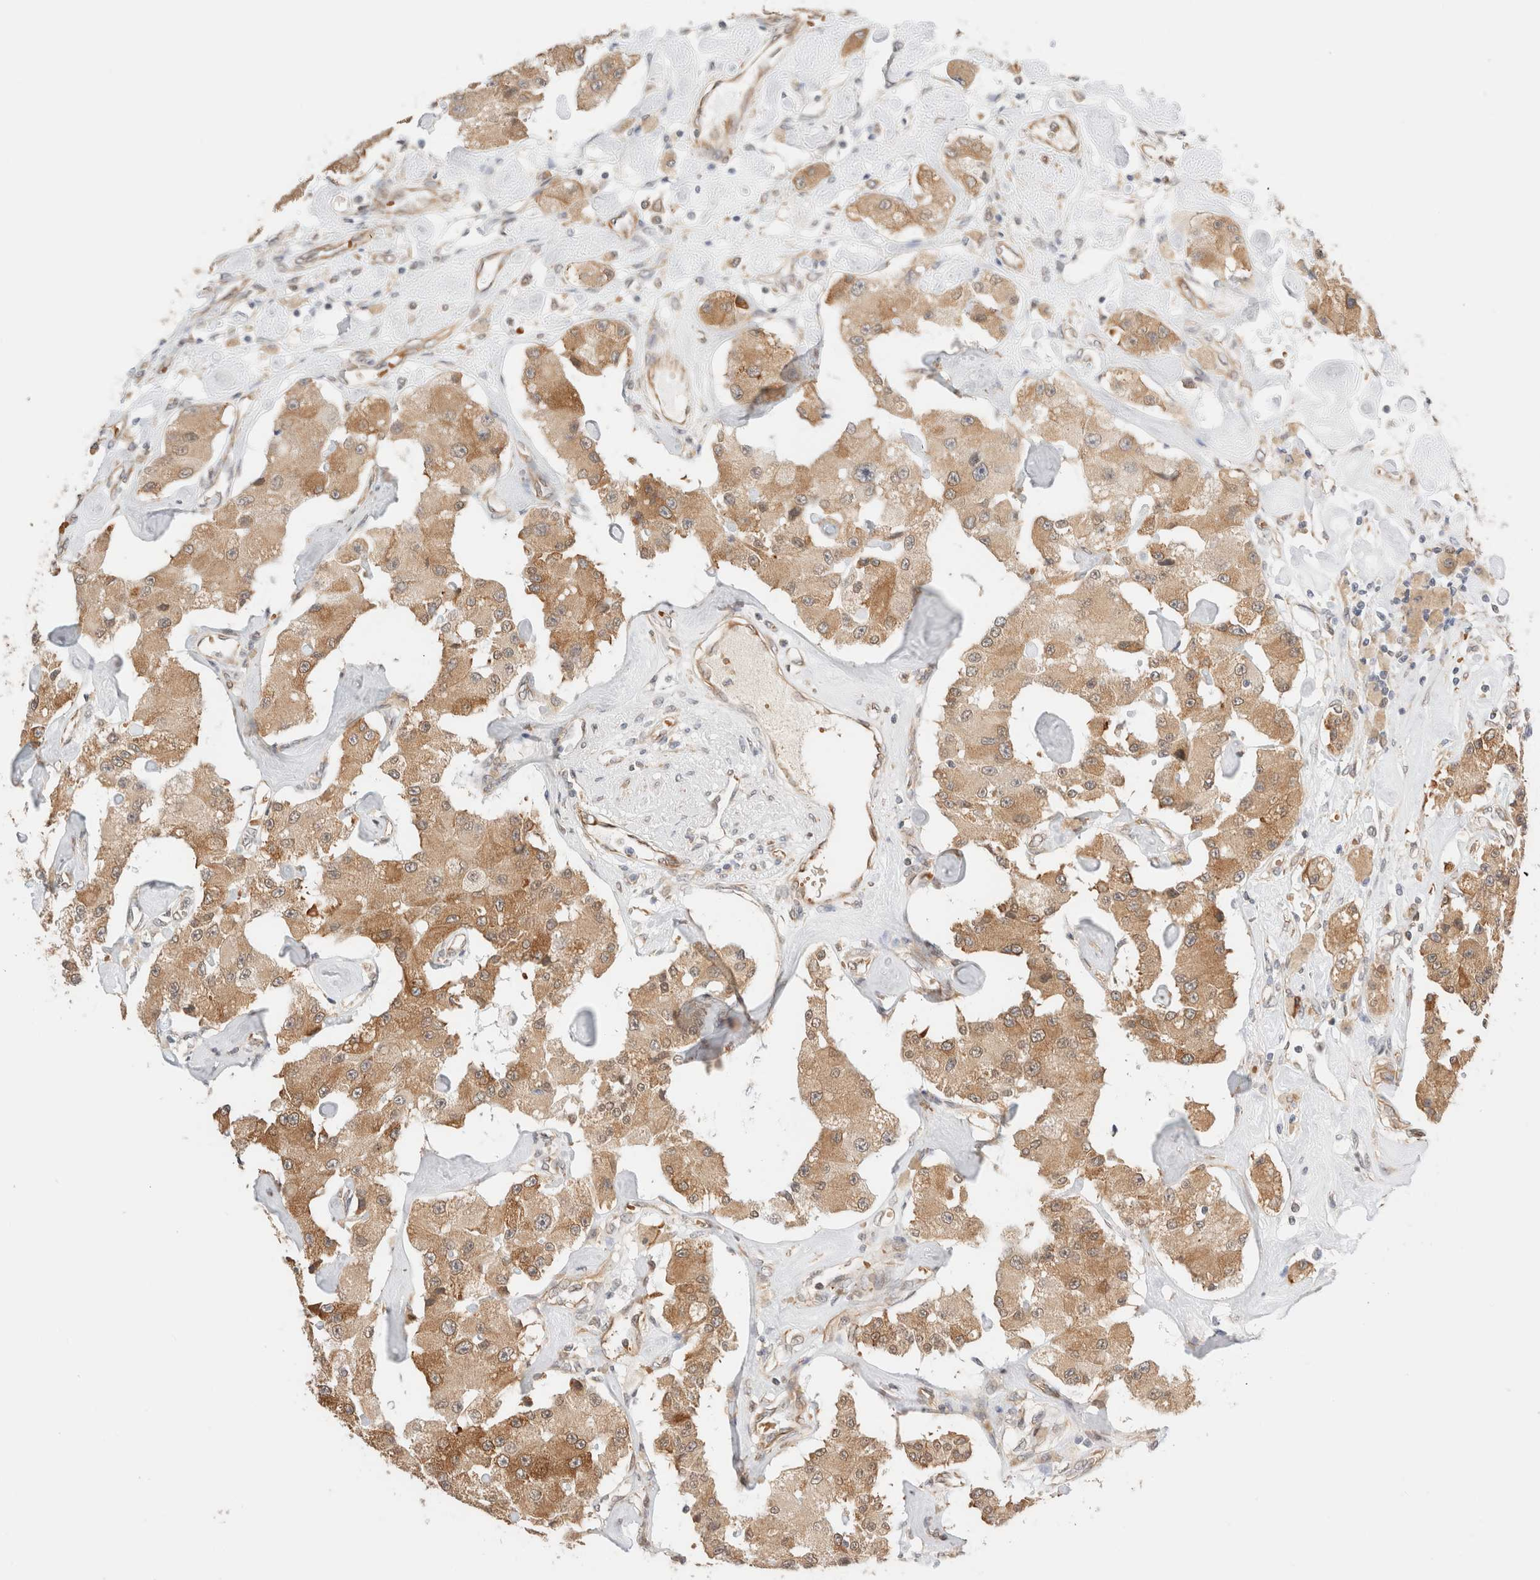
{"staining": {"intensity": "moderate", "quantity": ">75%", "location": "cytoplasmic/membranous"}, "tissue": "carcinoid", "cell_type": "Tumor cells", "image_type": "cancer", "snomed": [{"axis": "morphology", "description": "Carcinoid, malignant, NOS"}, {"axis": "topography", "description": "Pancreas"}], "caption": "Tumor cells display medium levels of moderate cytoplasmic/membranous positivity in approximately >75% of cells in carcinoid.", "gene": "SYVN1", "patient": {"sex": "male", "age": 41}}